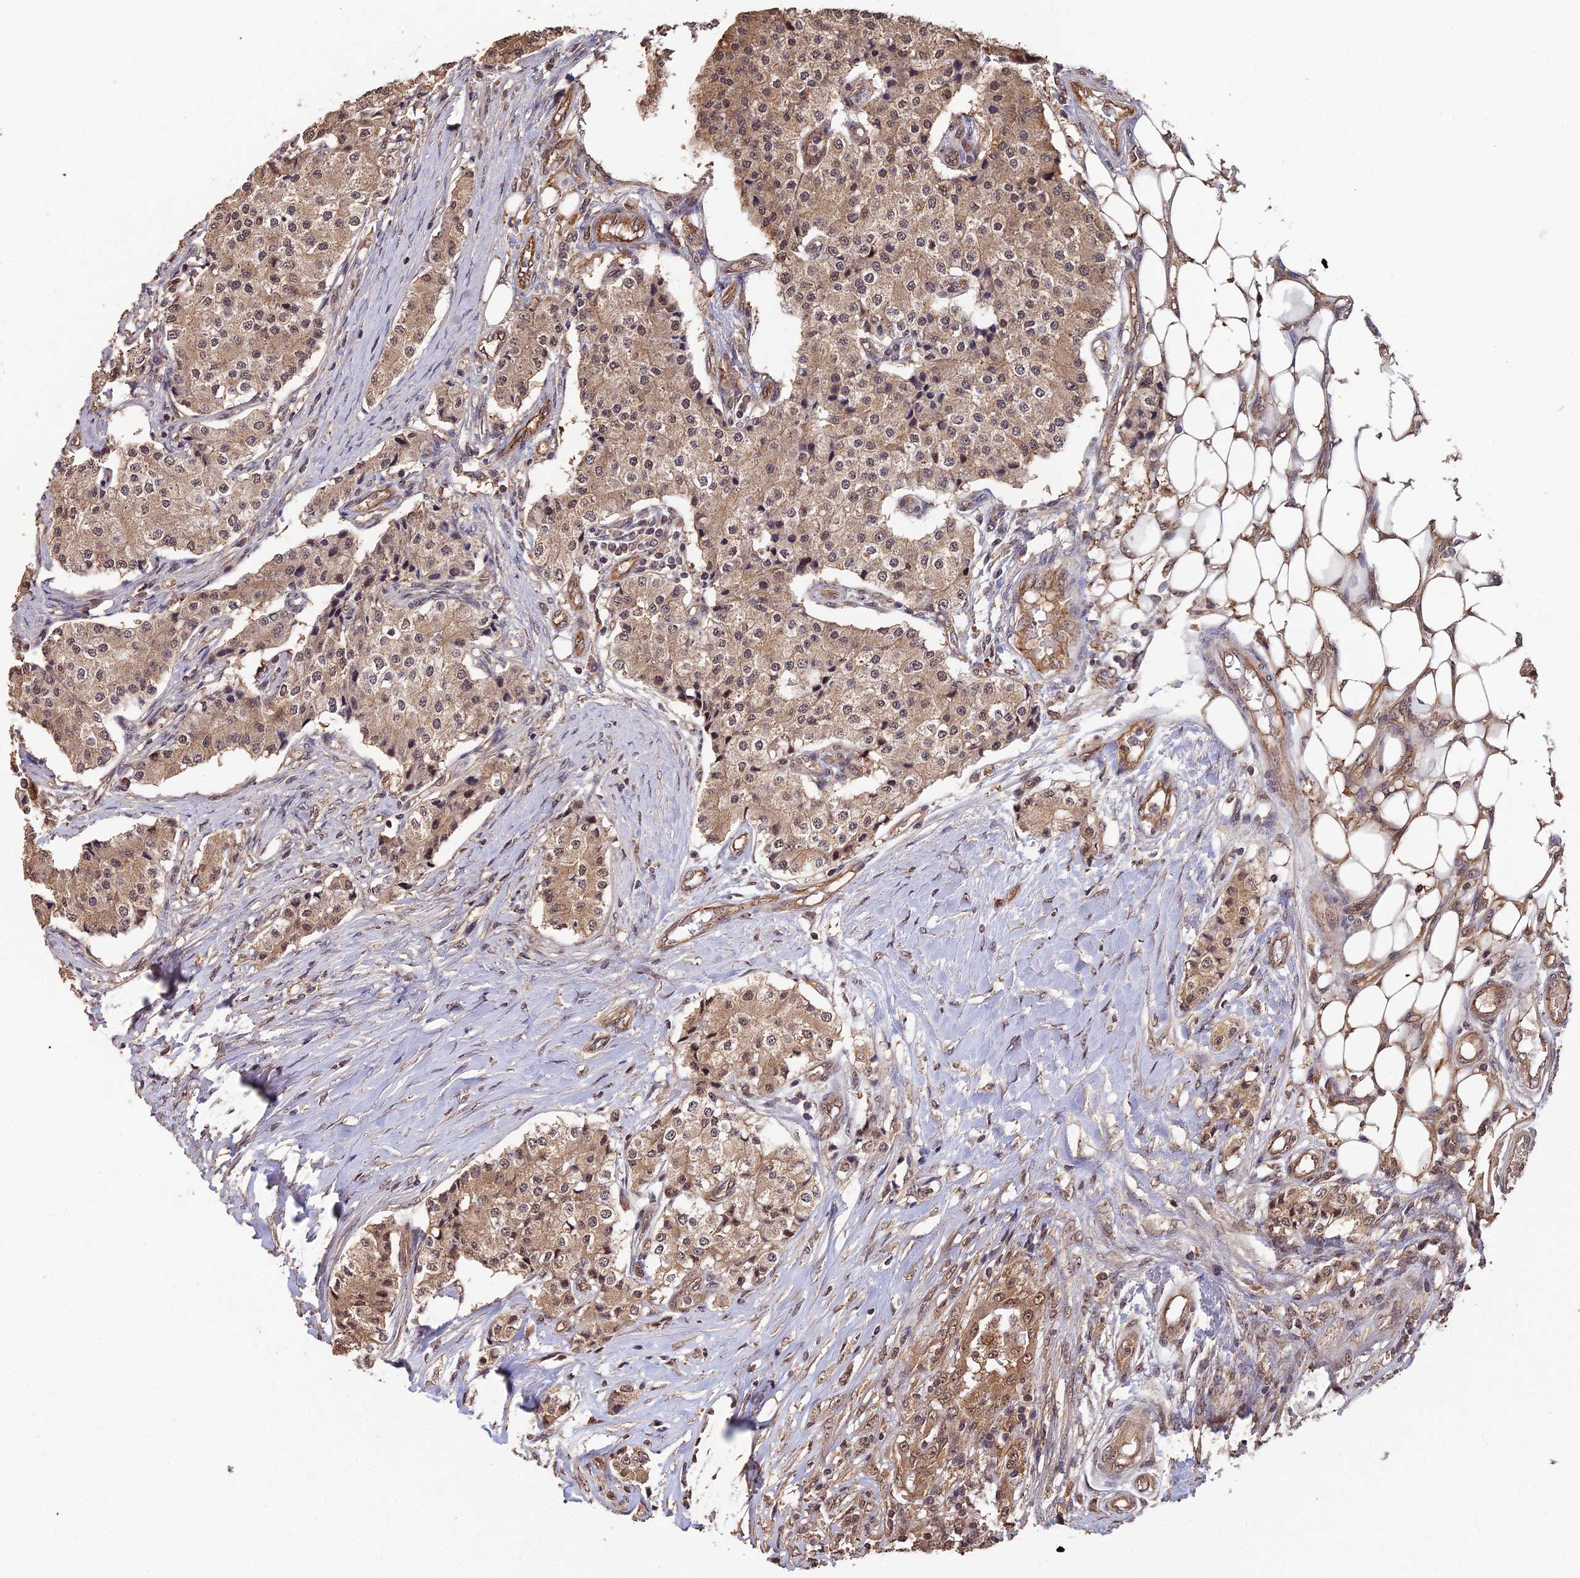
{"staining": {"intensity": "moderate", "quantity": ">75%", "location": "cytoplasmic/membranous"}, "tissue": "carcinoid", "cell_type": "Tumor cells", "image_type": "cancer", "snomed": [{"axis": "morphology", "description": "Carcinoid, malignant, NOS"}, {"axis": "topography", "description": "Colon"}], "caption": "Immunohistochemistry (IHC) photomicrograph of neoplastic tissue: carcinoid stained using IHC displays medium levels of moderate protein expression localized specifically in the cytoplasmic/membranous of tumor cells, appearing as a cytoplasmic/membranous brown color.", "gene": "RALGAPA2", "patient": {"sex": "female", "age": 52}}